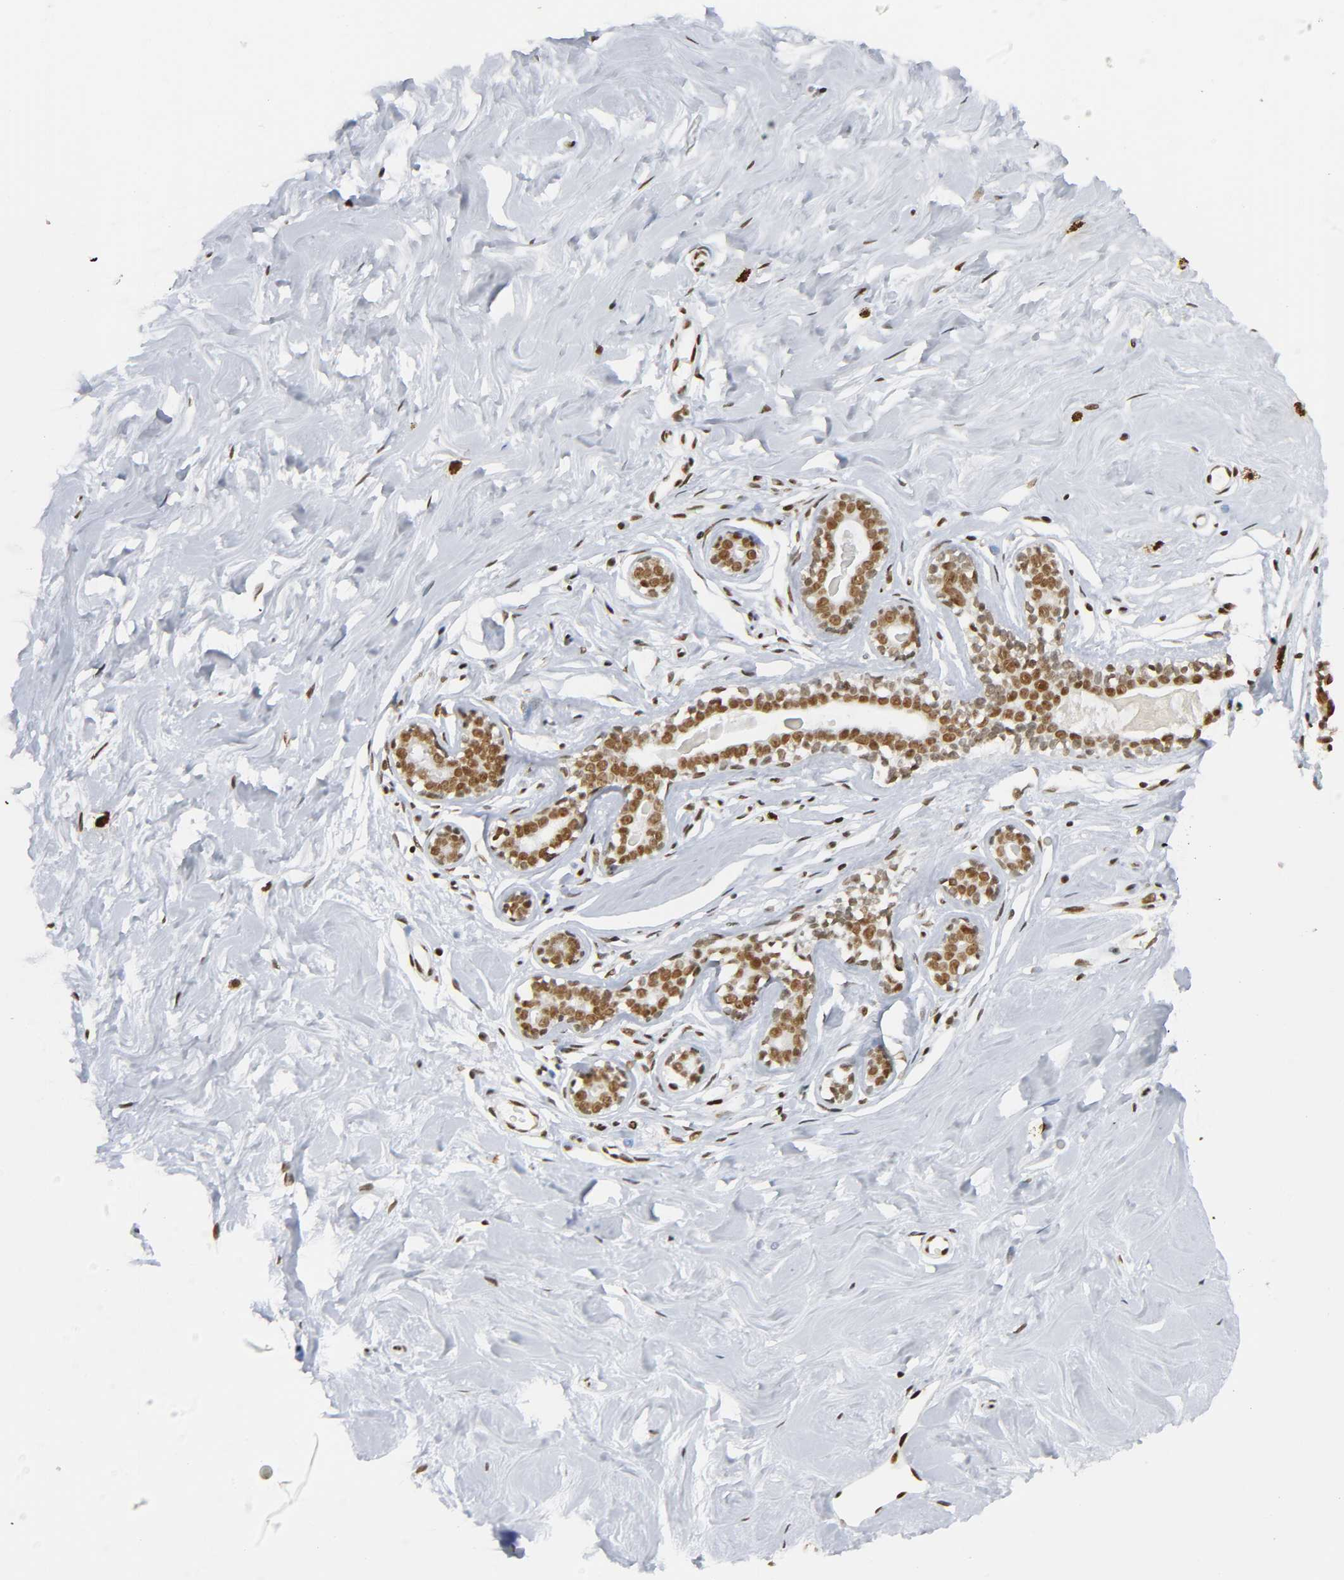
{"staining": {"intensity": "strong", "quantity": ">75%", "location": "nuclear"}, "tissue": "breast", "cell_type": "Adipocytes", "image_type": "normal", "snomed": [{"axis": "morphology", "description": "Normal tissue, NOS"}, {"axis": "topography", "description": "Breast"}], "caption": "Strong nuclear expression is seen in about >75% of adipocytes in normal breast. Using DAB (brown) and hematoxylin (blue) stains, captured at high magnification using brightfield microscopy.", "gene": "SUMO1", "patient": {"sex": "female", "age": 23}}